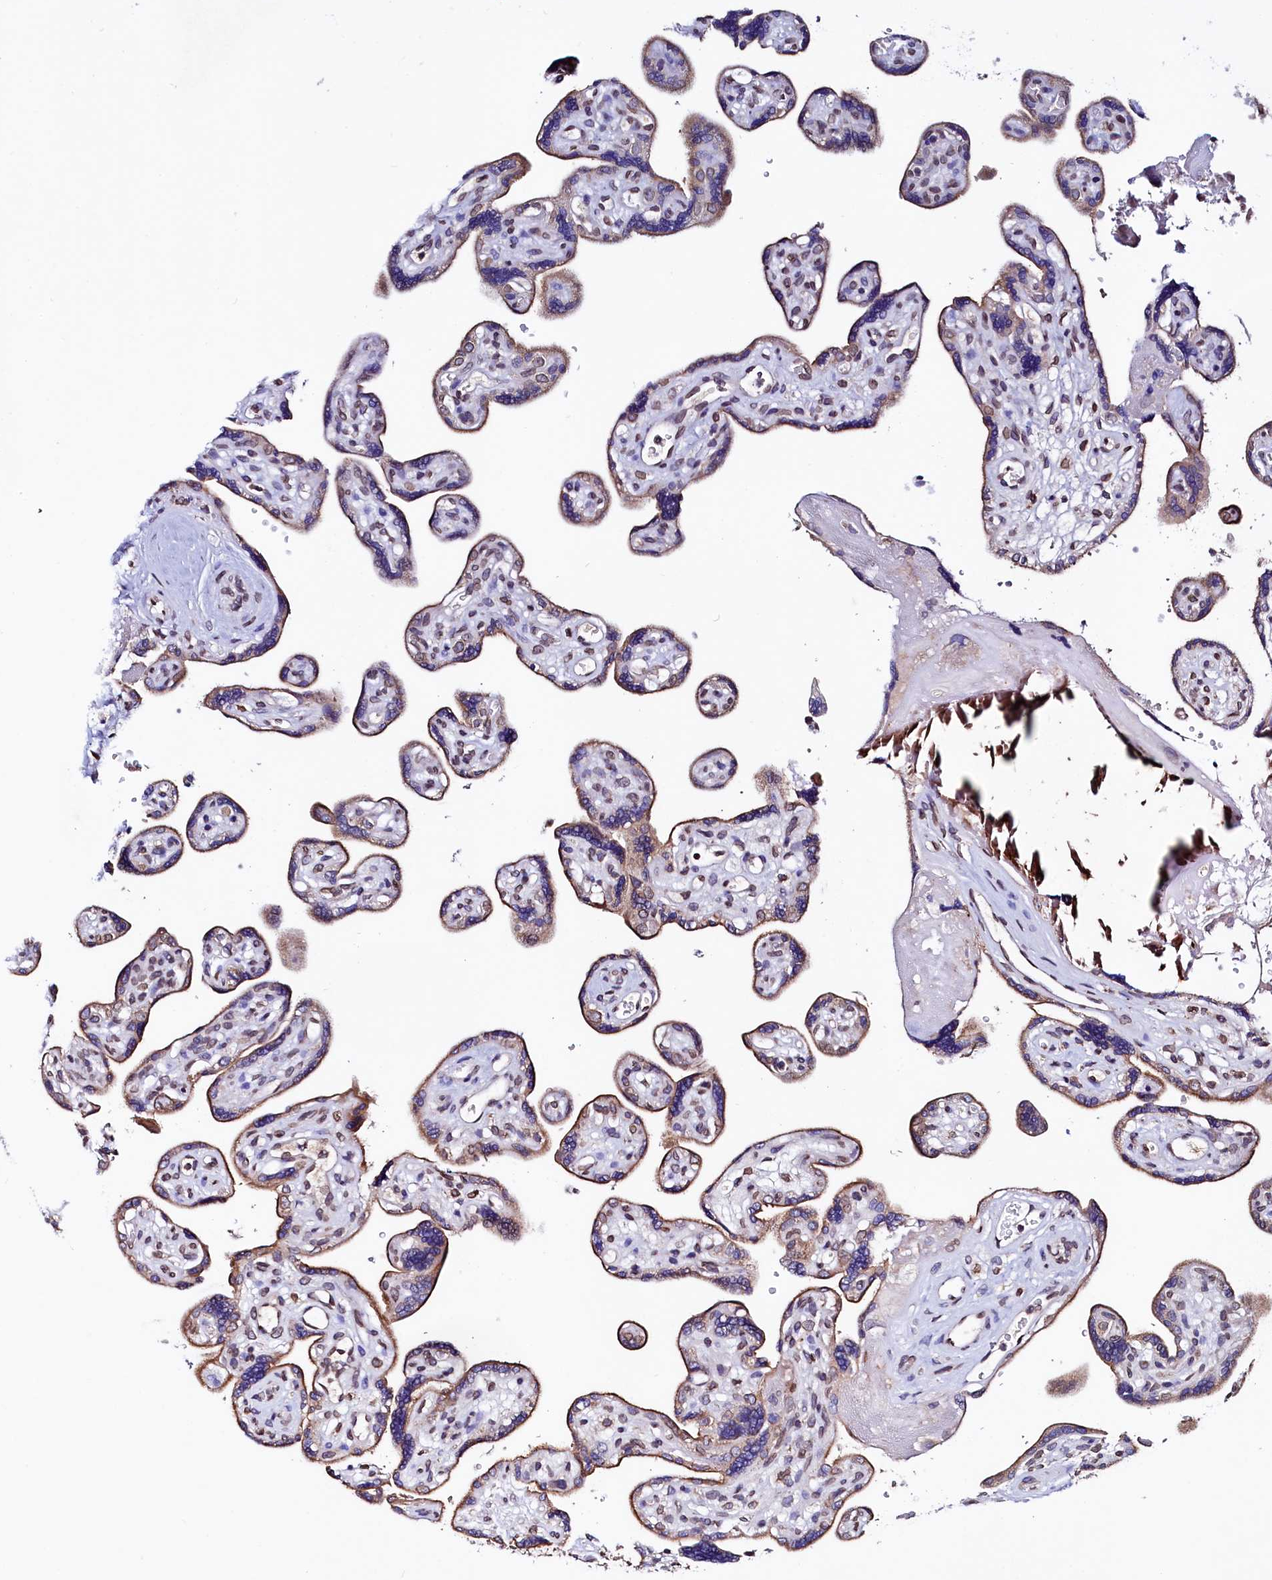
{"staining": {"intensity": "moderate", "quantity": ">75%", "location": "cytoplasmic/membranous"}, "tissue": "placenta", "cell_type": "Trophoblastic cells", "image_type": "normal", "snomed": [{"axis": "morphology", "description": "Normal tissue, NOS"}, {"axis": "topography", "description": "Placenta"}], "caption": "Immunohistochemistry (IHC) image of unremarkable human placenta stained for a protein (brown), which demonstrates medium levels of moderate cytoplasmic/membranous staining in about >75% of trophoblastic cells.", "gene": "HAND1", "patient": {"sex": "female", "age": 39}}